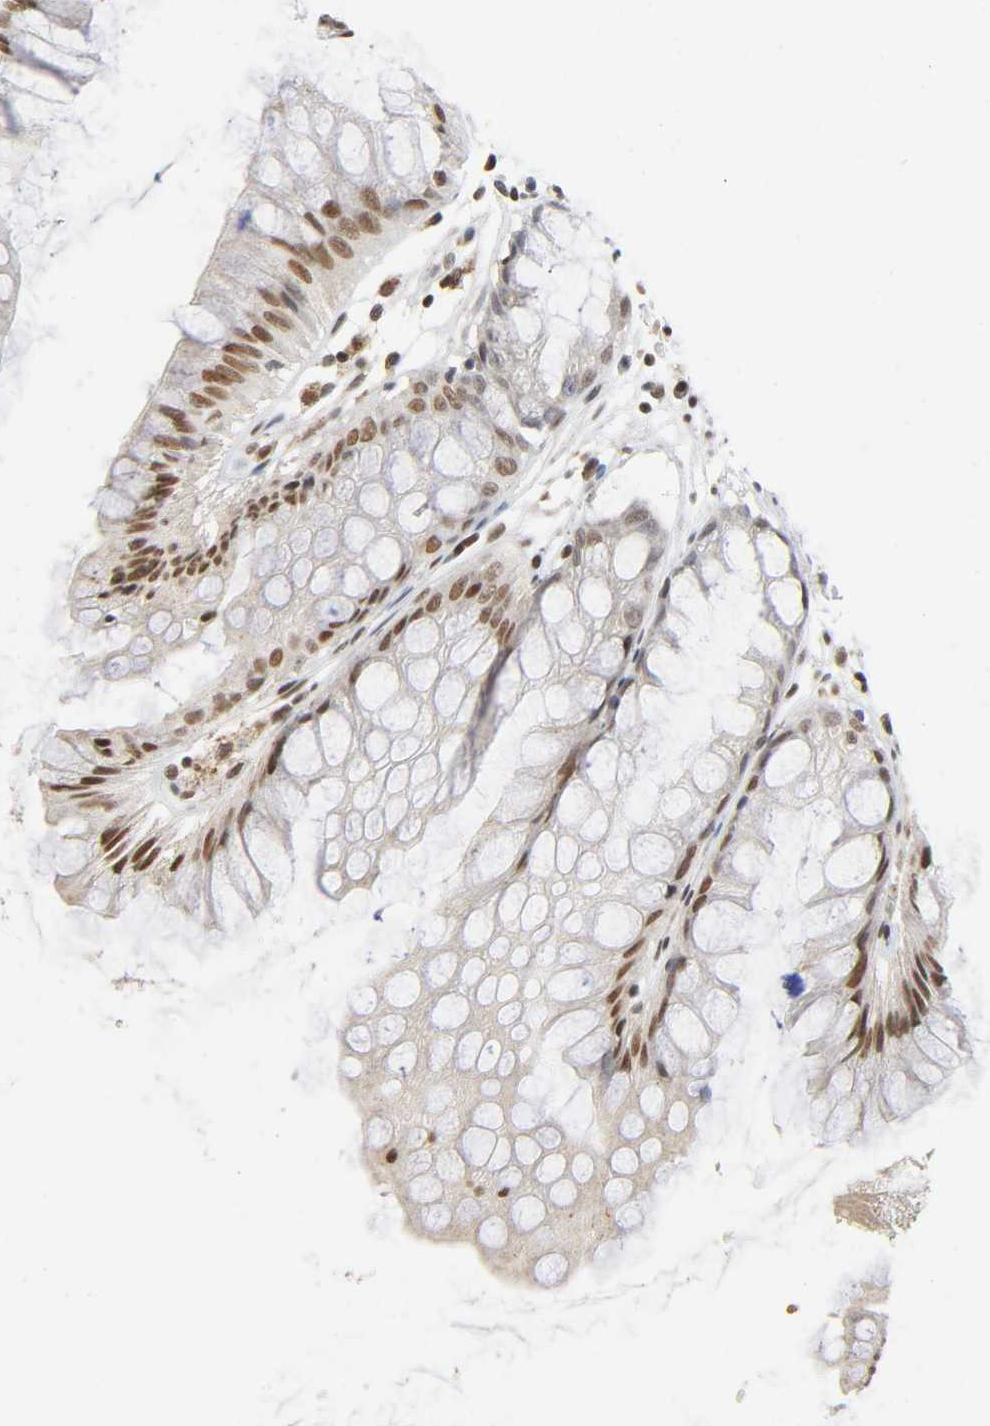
{"staining": {"intensity": "moderate", "quantity": ">75%", "location": "nuclear"}, "tissue": "rectum", "cell_type": "Glandular cells", "image_type": "normal", "snomed": [{"axis": "morphology", "description": "Normal tissue, NOS"}, {"axis": "morphology", "description": "Adenocarcinoma, NOS"}, {"axis": "topography", "description": "Rectum"}], "caption": "Protein expression analysis of benign rectum displays moderate nuclear staining in about >75% of glandular cells.", "gene": "KAT2B", "patient": {"sex": "female", "age": 65}}